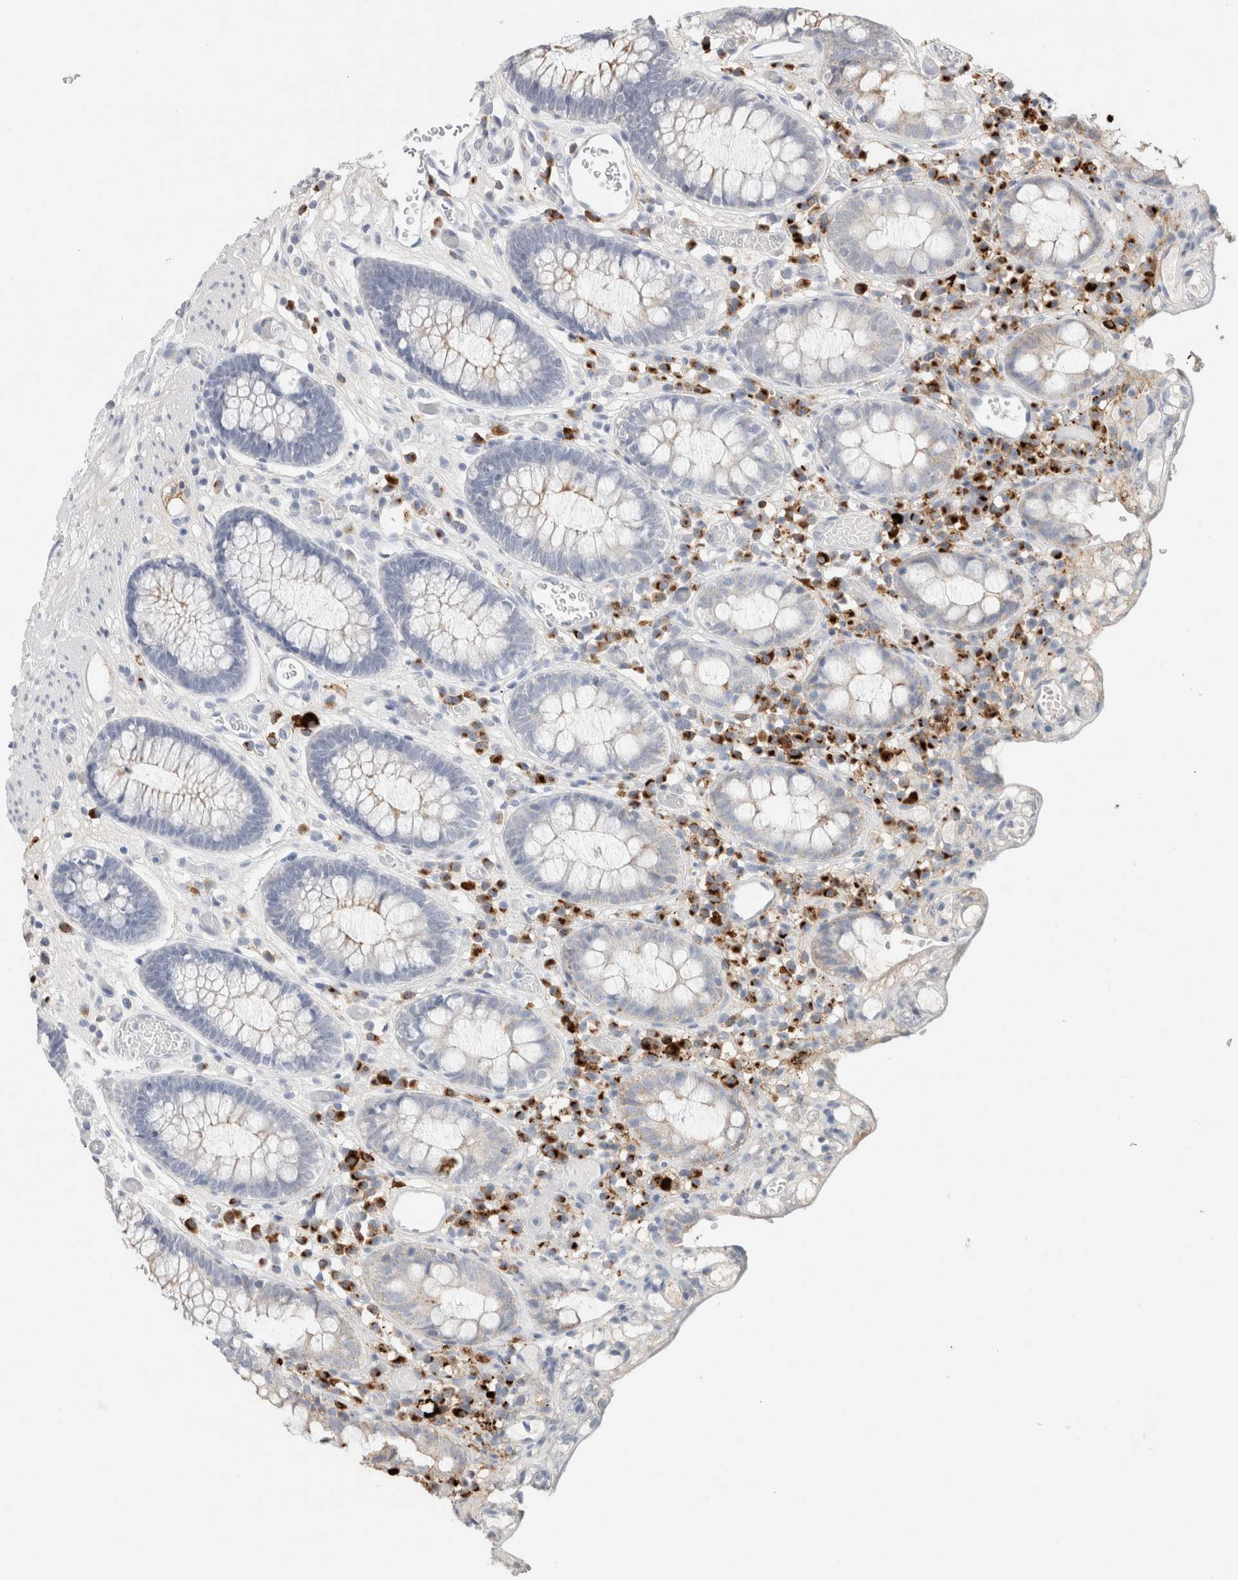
{"staining": {"intensity": "negative", "quantity": "none", "location": "none"}, "tissue": "colon", "cell_type": "Endothelial cells", "image_type": "normal", "snomed": [{"axis": "morphology", "description": "Normal tissue, NOS"}, {"axis": "topography", "description": "Colon"}], "caption": "The micrograph shows no staining of endothelial cells in benign colon.", "gene": "IL6", "patient": {"sex": "male", "age": 14}}